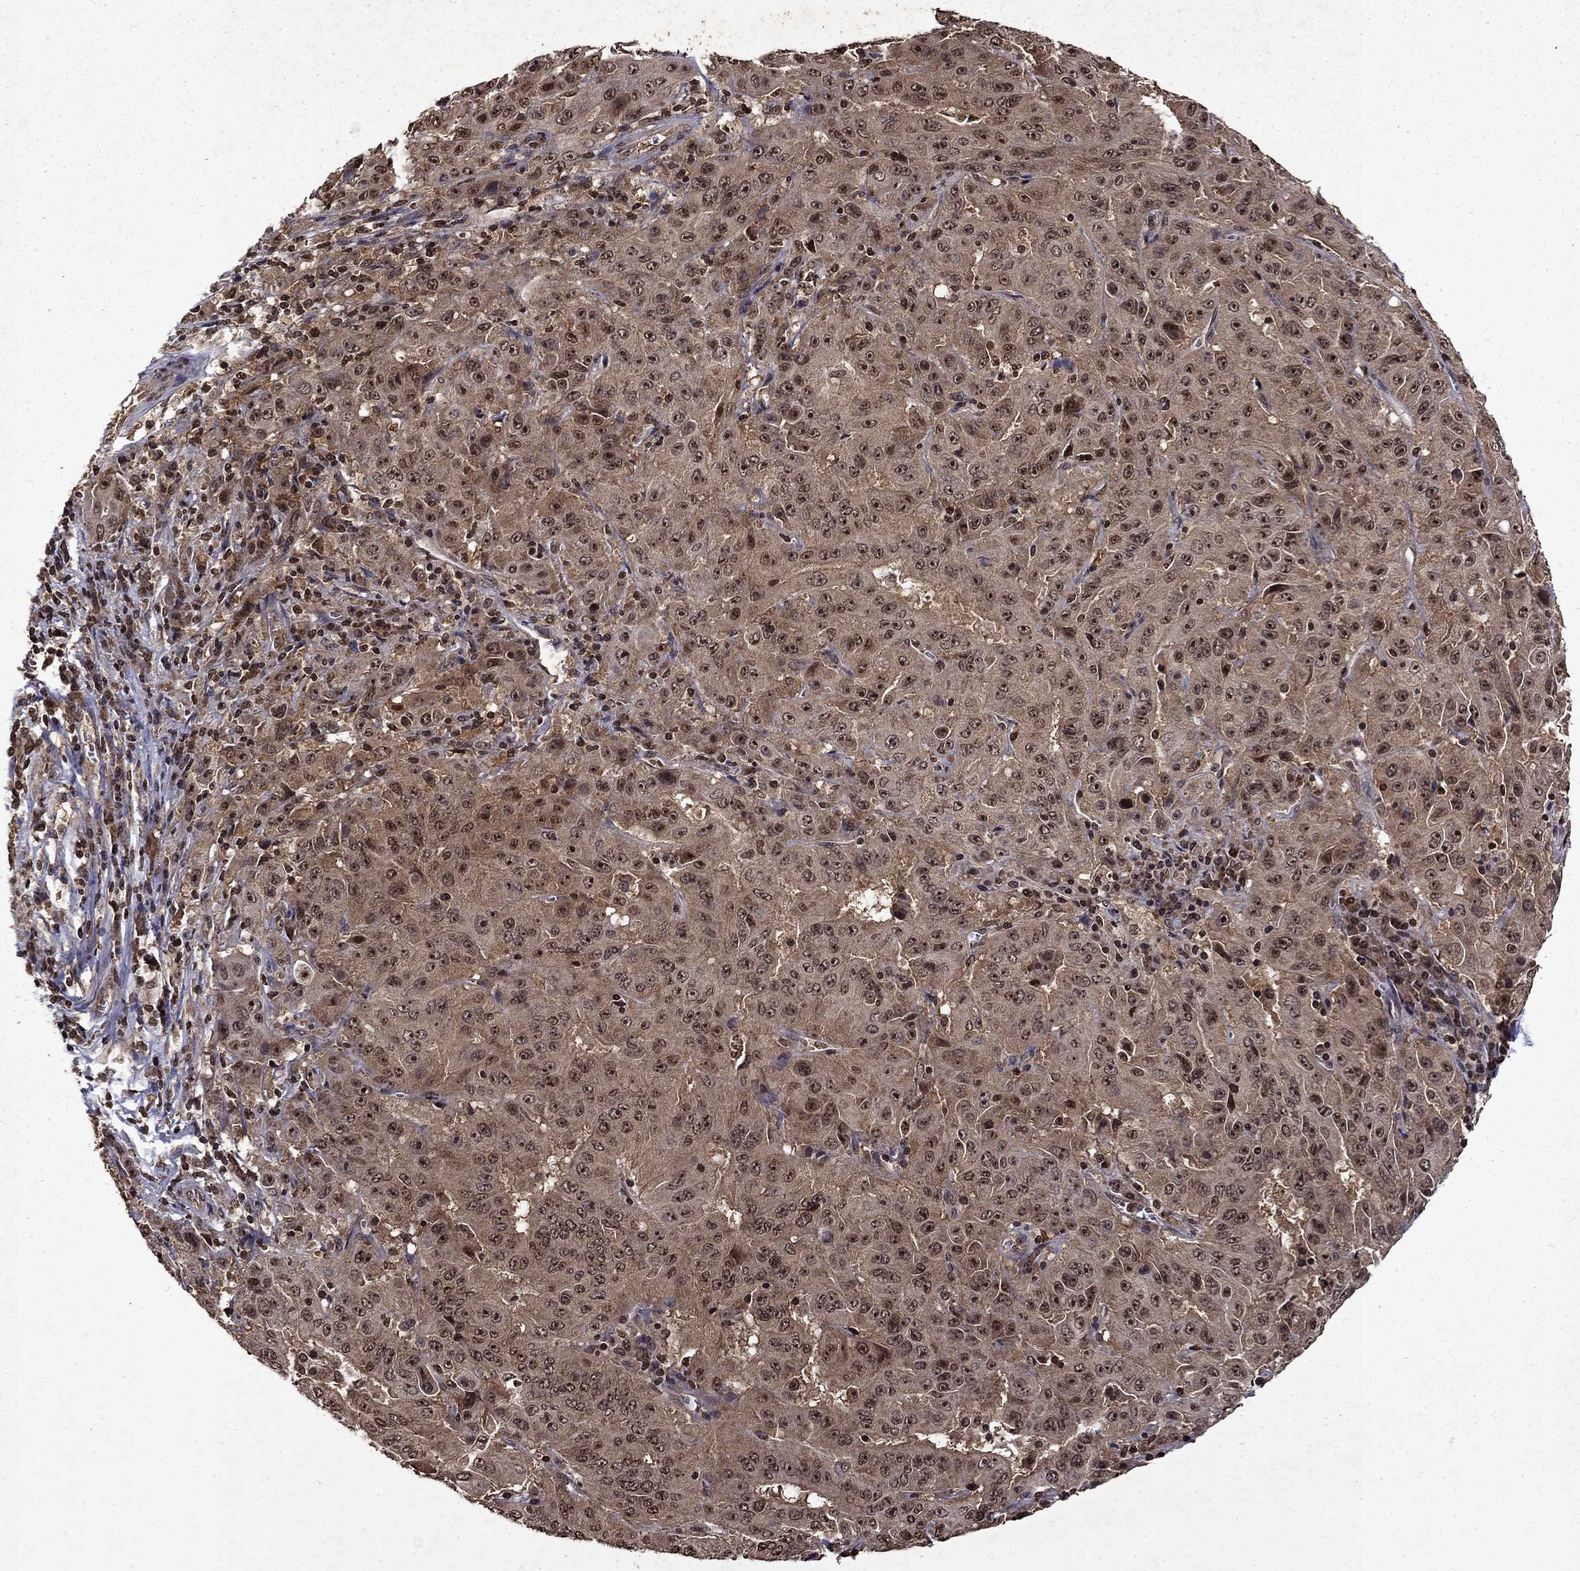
{"staining": {"intensity": "weak", "quantity": "25%-75%", "location": "cytoplasmic/membranous,nuclear"}, "tissue": "pancreatic cancer", "cell_type": "Tumor cells", "image_type": "cancer", "snomed": [{"axis": "morphology", "description": "Adenocarcinoma, NOS"}, {"axis": "topography", "description": "Pancreas"}], "caption": "IHC photomicrograph of neoplastic tissue: pancreatic cancer stained using IHC demonstrates low levels of weak protein expression localized specifically in the cytoplasmic/membranous and nuclear of tumor cells, appearing as a cytoplasmic/membranous and nuclear brown color.", "gene": "PIN4", "patient": {"sex": "male", "age": 63}}